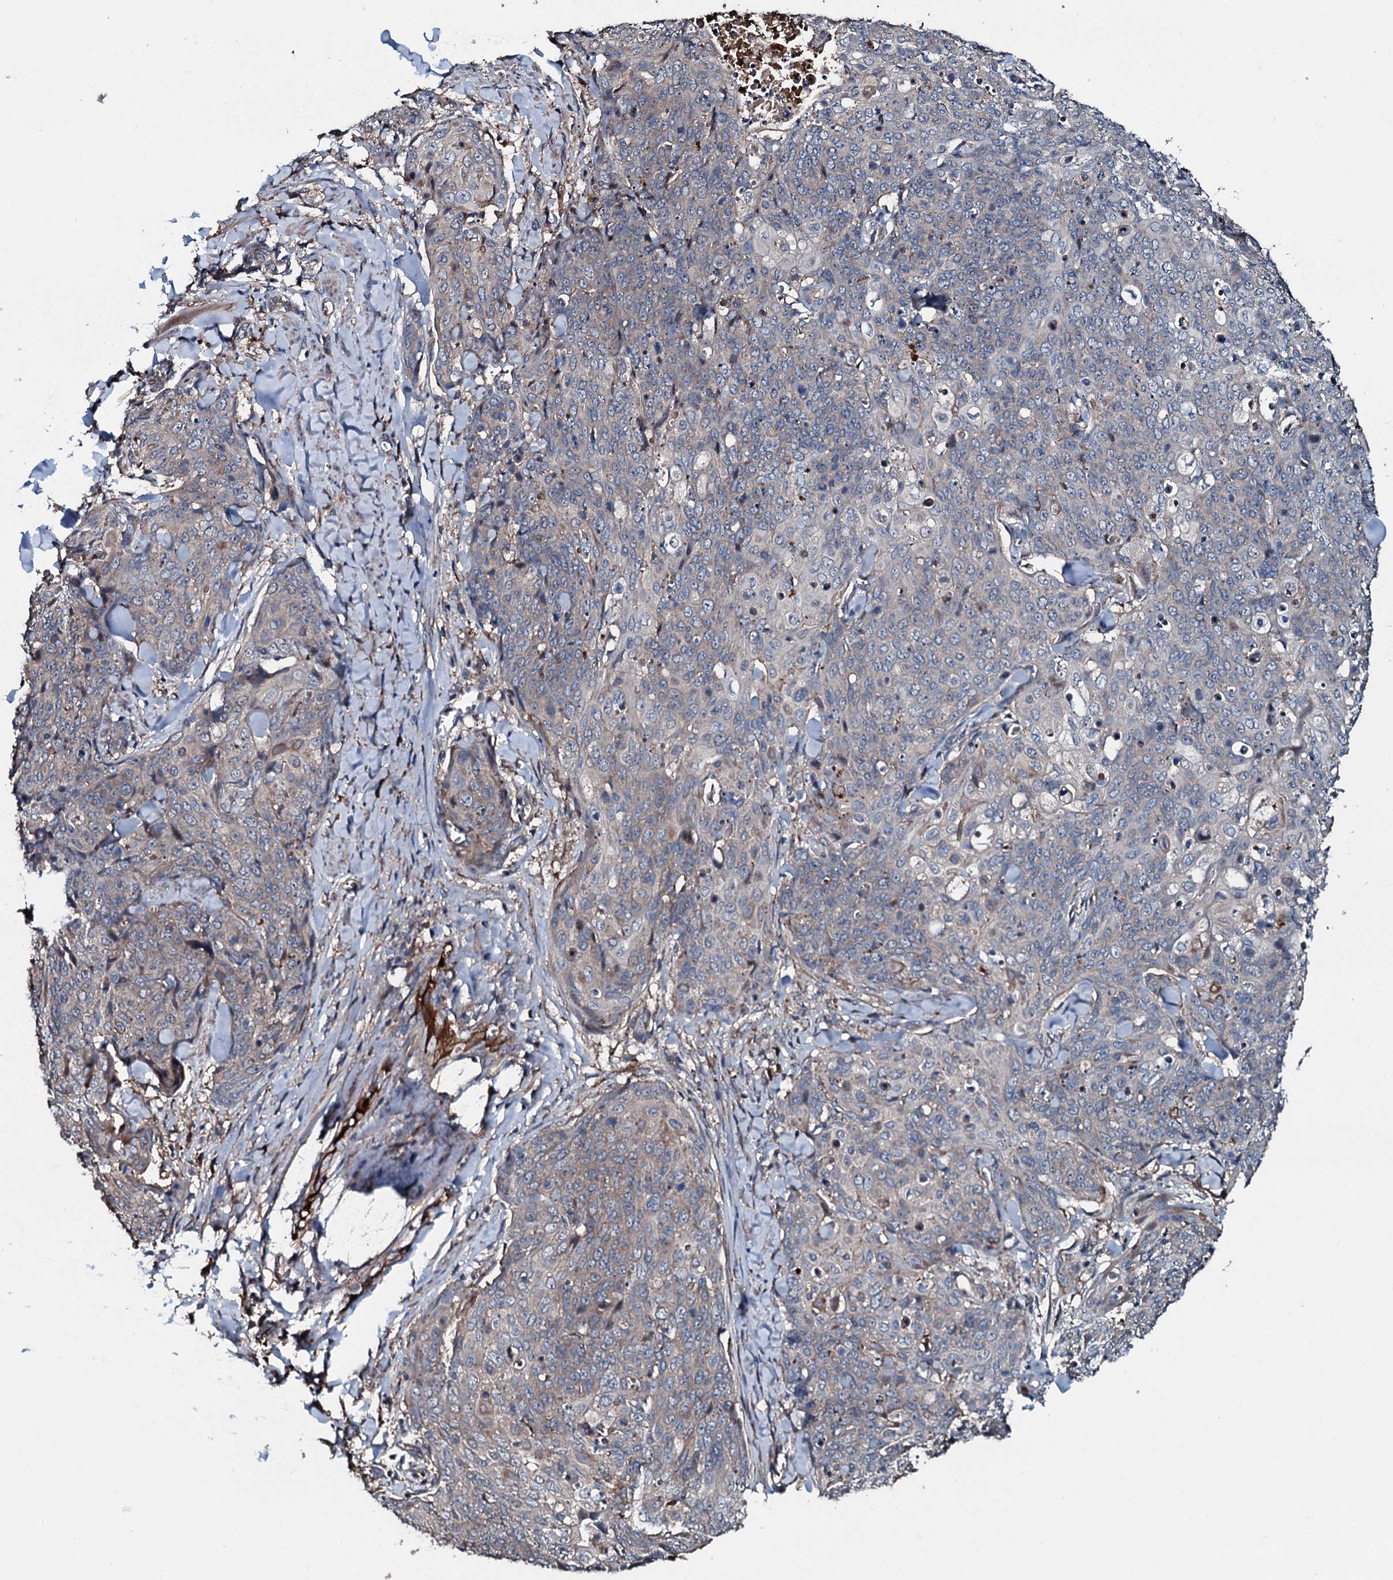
{"staining": {"intensity": "weak", "quantity": "<25%", "location": "cytoplasmic/membranous"}, "tissue": "skin cancer", "cell_type": "Tumor cells", "image_type": "cancer", "snomed": [{"axis": "morphology", "description": "Squamous cell carcinoma, NOS"}, {"axis": "topography", "description": "Skin"}, {"axis": "topography", "description": "Vulva"}], "caption": "Immunohistochemistry photomicrograph of skin cancer stained for a protein (brown), which demonstrates no staining in tumor cells.", "gene": "AARS1", "patient": {"sex": "female", "age": 85}}